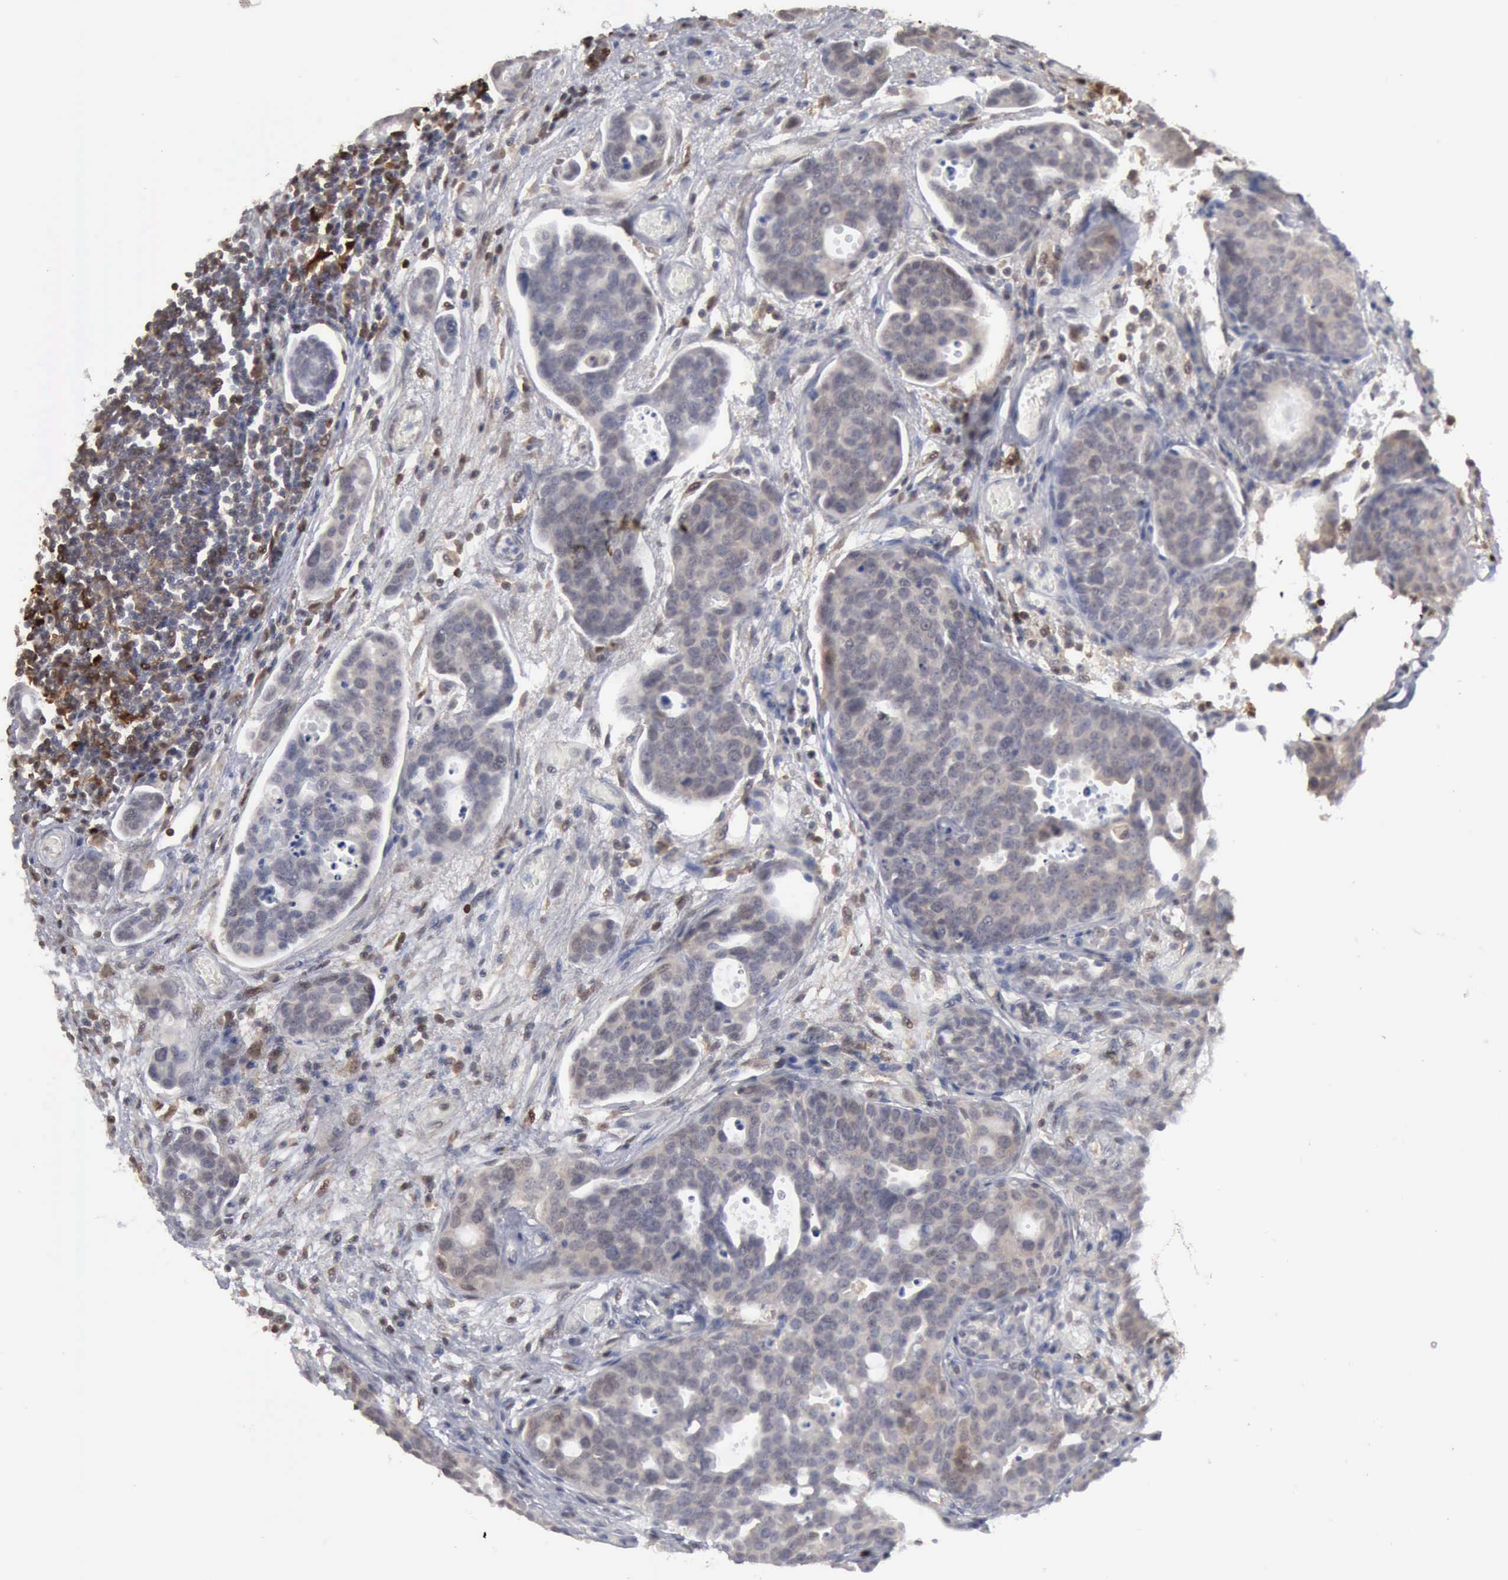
{"staining": {"intensity": "weak", "quantity": "25%-75%", "location": "cytoplasmic/membranous"}, "tissue": "urothelial cancer", "cell_type": "Tumor cells", "image_type": "cancer", "snomed": [{"axis": "morphology", "description": "Urothelial carcinoma, High grade"}, {"axis": "topography", "description": "Urinary bladder"}], "caption": "A histopathology image showing weak cytoplasmic/membranous positivity in about 25%-75% of tumor cells in urothelial cancer, as visualized by brown immunohistochemical staining.", "gene": "STAT1", "patient": {"sex": "male", "age": 78}}